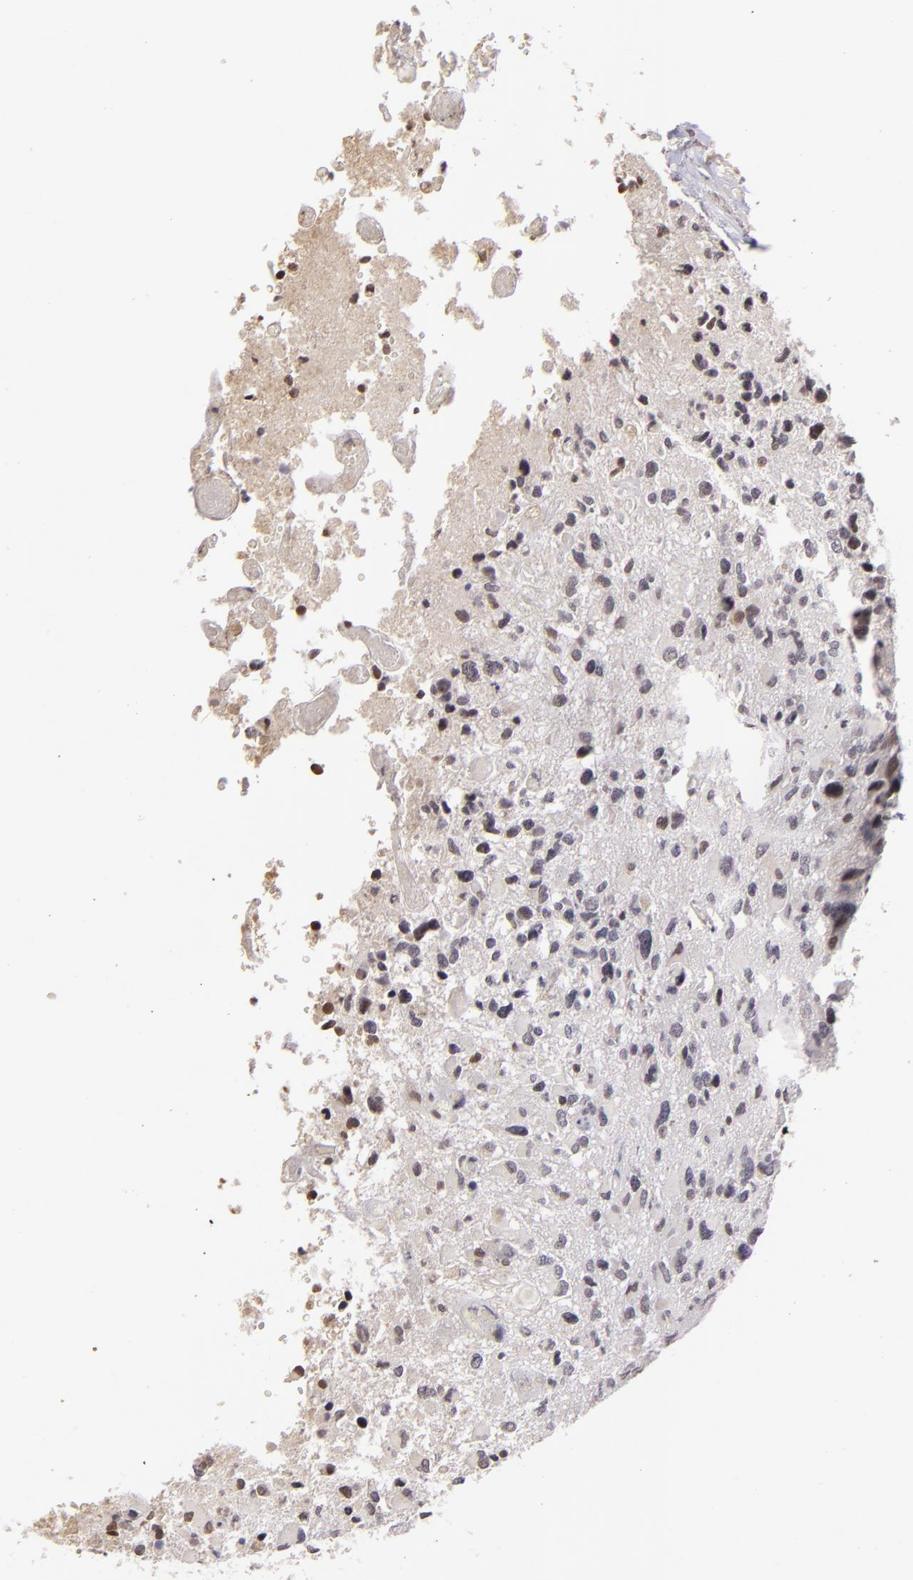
{"staining": {"intensity": "weak", "quantity": "<25%", "location": "nuclear"}, "tissue": "glioma", "cell_type": "Tumor cells", "image_type": "cancer", "snomed": [{"axis": "morphology", "description": "Glioma, malignant, High grade"}, {"axis": "topography", "description": "Brain"}], "caption": "DAB (3,3'-diaminobenzidine) immunohistochemical staining of malignant glioma (high-grade) exhibits no significant staining in tumor cells.", "gene": "RARB", "patient": {"sex": "male", "age": 69}}